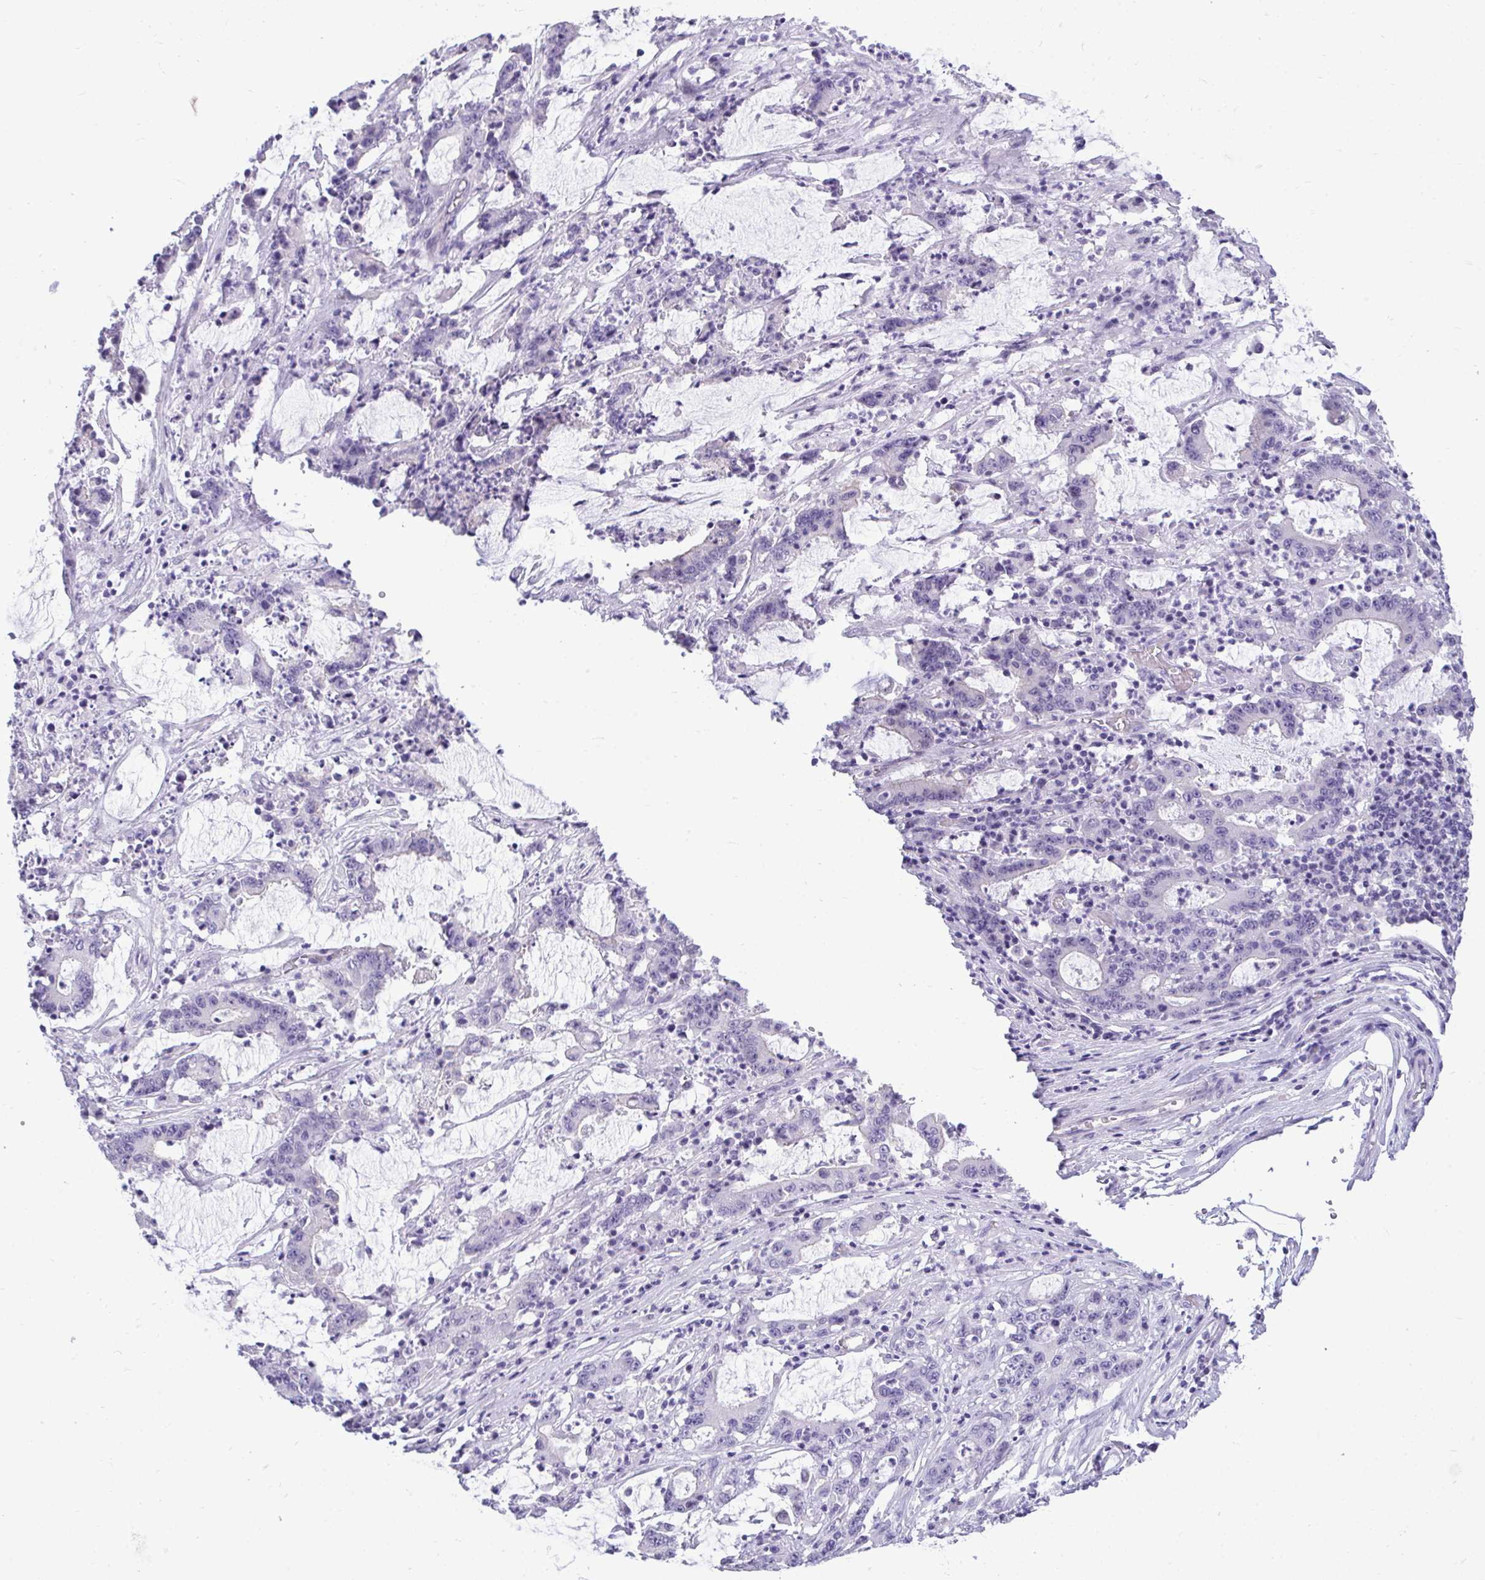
{"staining": {"intensity": "negative", "quantity": "none", "location": "none"}, "tissue": "stomach cancer", "cell_type": "Tumor cells", "image_type": "cancer", "snomed": [{"axis": "morphology", "description": "Adenocarcinoma, NOS"}, {"axis": "topography", "description": "Stomach, upper"}], "caption": "This is an IHC image of human adenocarcinoma (stomach). There is no positivity in tumor cells.", "gene": "PRM2", "patient": {"sex": "male", "age": 68}}